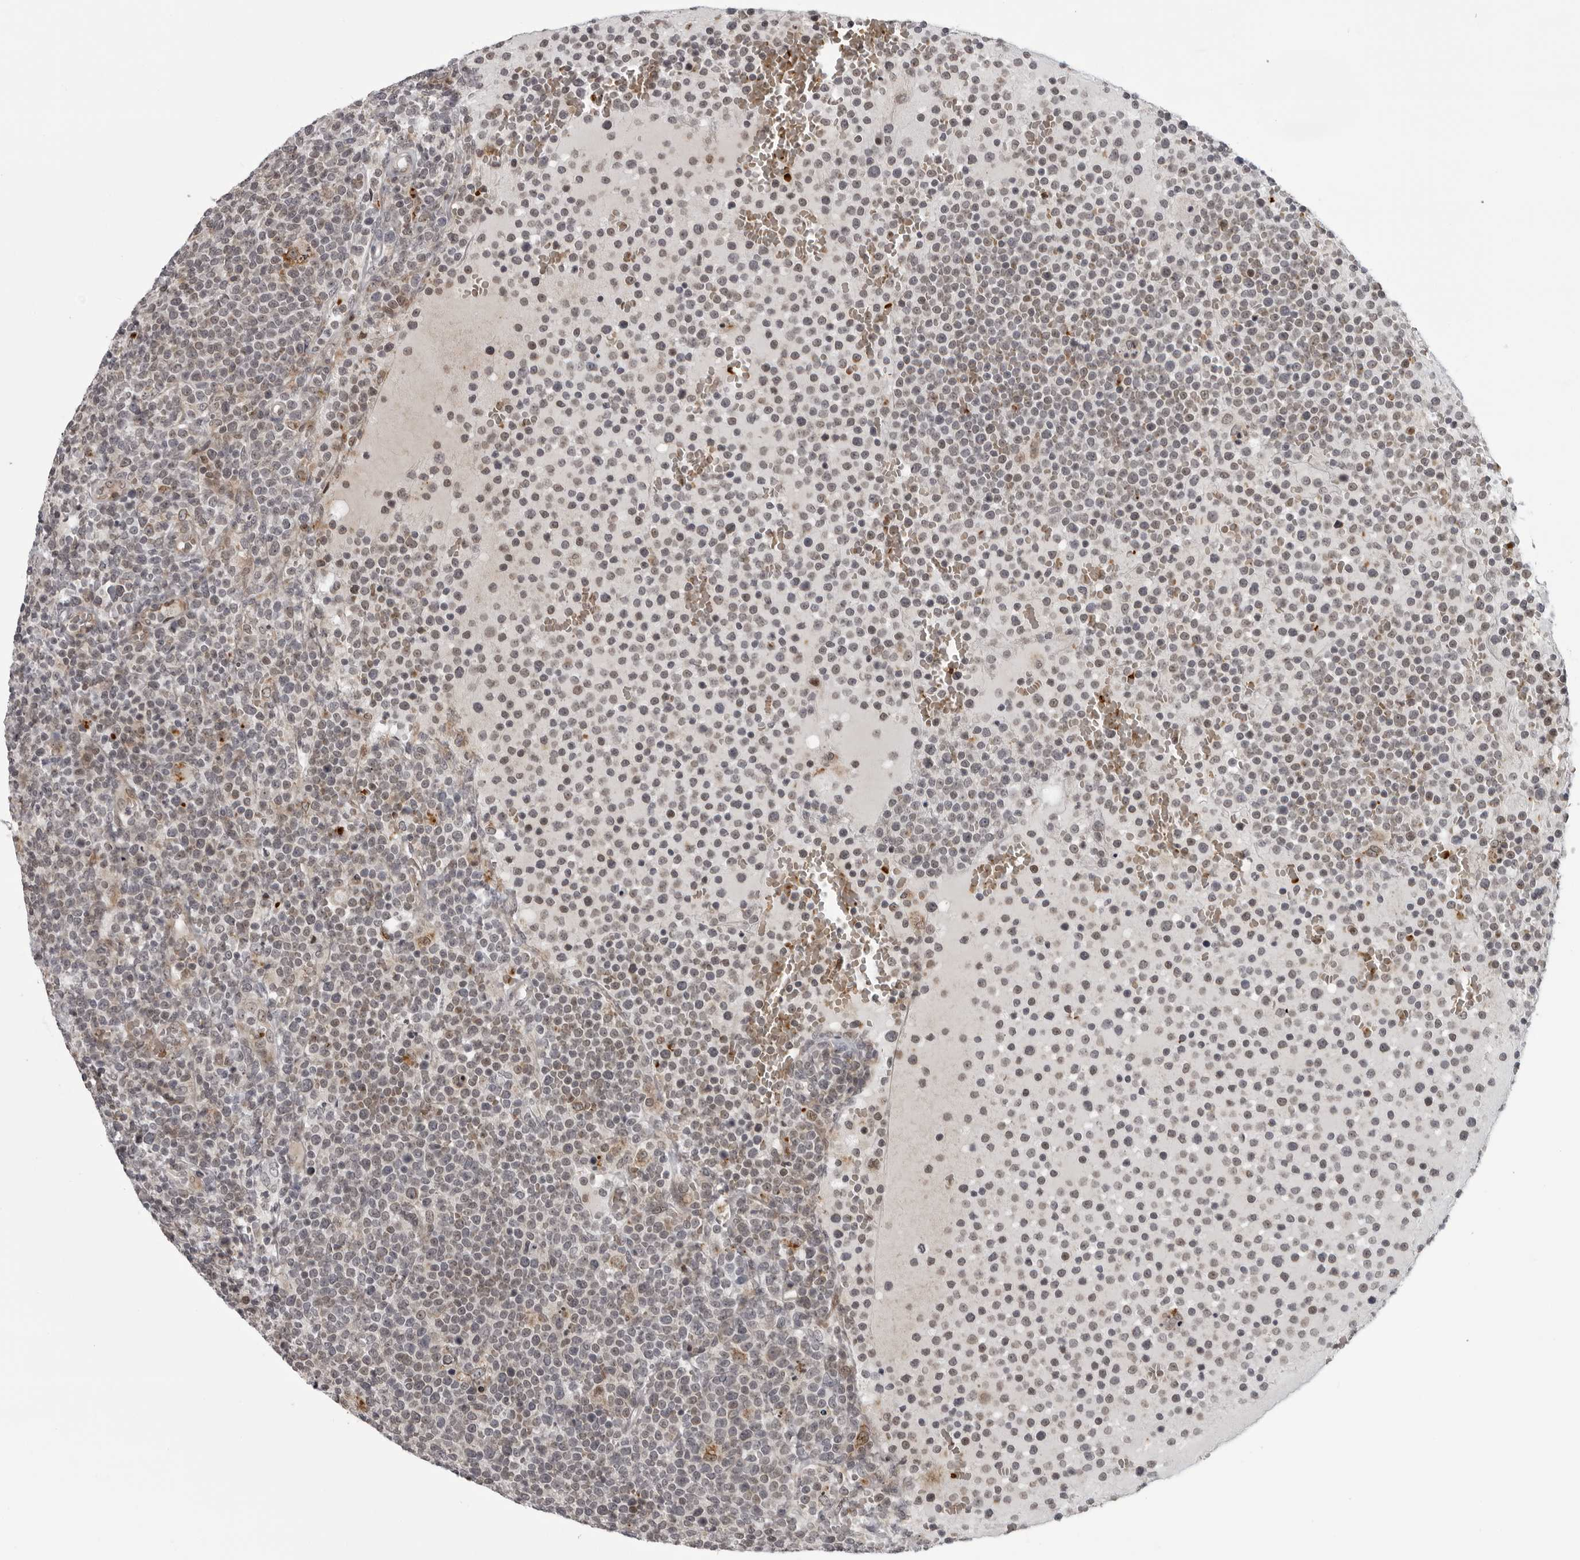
{"staining": {"intensity": "weak", "quantity": "25%-75%", "location": "cytoplasmic/membranous"}, "tissue": "lymphoma", "cell_type": "Tumor cells", "image_type": "cancer", "snomed": [{"axis": "morphology", "description": "Malignant lymphoma, non-Hodgkin's type, High grade"}, {"axis": "topography", "description": "Lymph node"}], "caption": "Malignant lymphoma, non-Hodgkin's type (high-grade) was stained to show a protein in brown. There is low levels of weak cytoplasmic/membranous staining in about 25%-75% of tumor cells. The protein of interest is stained brown, and the nuclei are stained in blue (DAB (3,3'-diaminobenzidine) IHC with brightfield microscopy, high magnification).", "gene": "THOP1", "patient": {"sex": "male", "age": 61}}